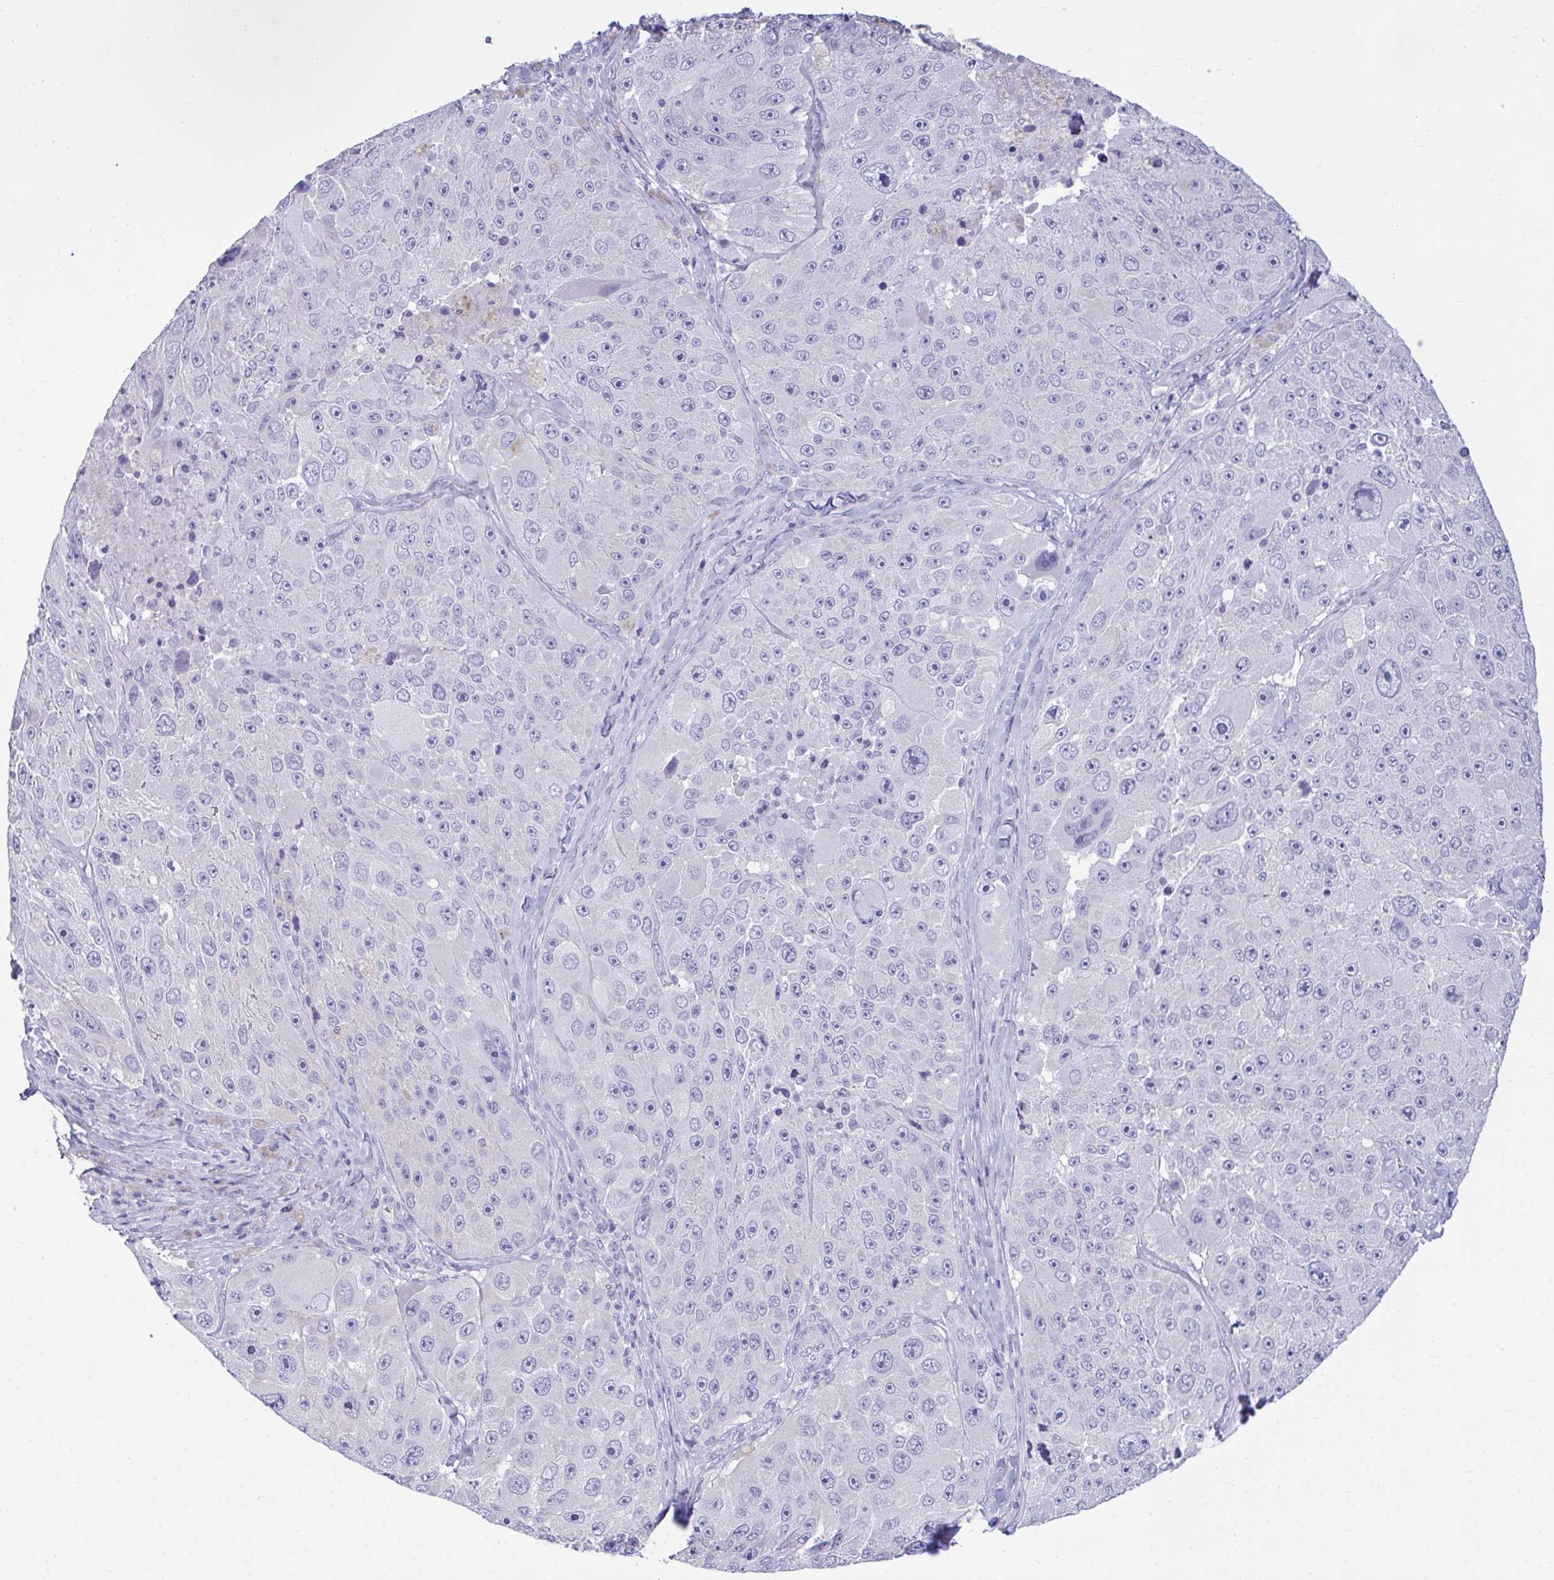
{"staining": {"intensity": "negative", "quantity": "none", "location": "none"}, "tissue": "melanoma", "cell_type": "Tumor cells", "image_type": "cancer", "snomed": [{"axis": "morphology", "description": "Malignant melanoma, Metastatic site"}, {"axis": "topography", "description": "Lymph node"}], "caption": "Immunohistochemistry (IHC) image of neoplastic tissue: human malignant melanoma (metastatic site) stained with DAB (3,3'-diaminobenzidine) exhibits no significant protein staining in tumor cells.", "gene": "PLEKHH1", "patient": {"sex": "male", "age": 62}}